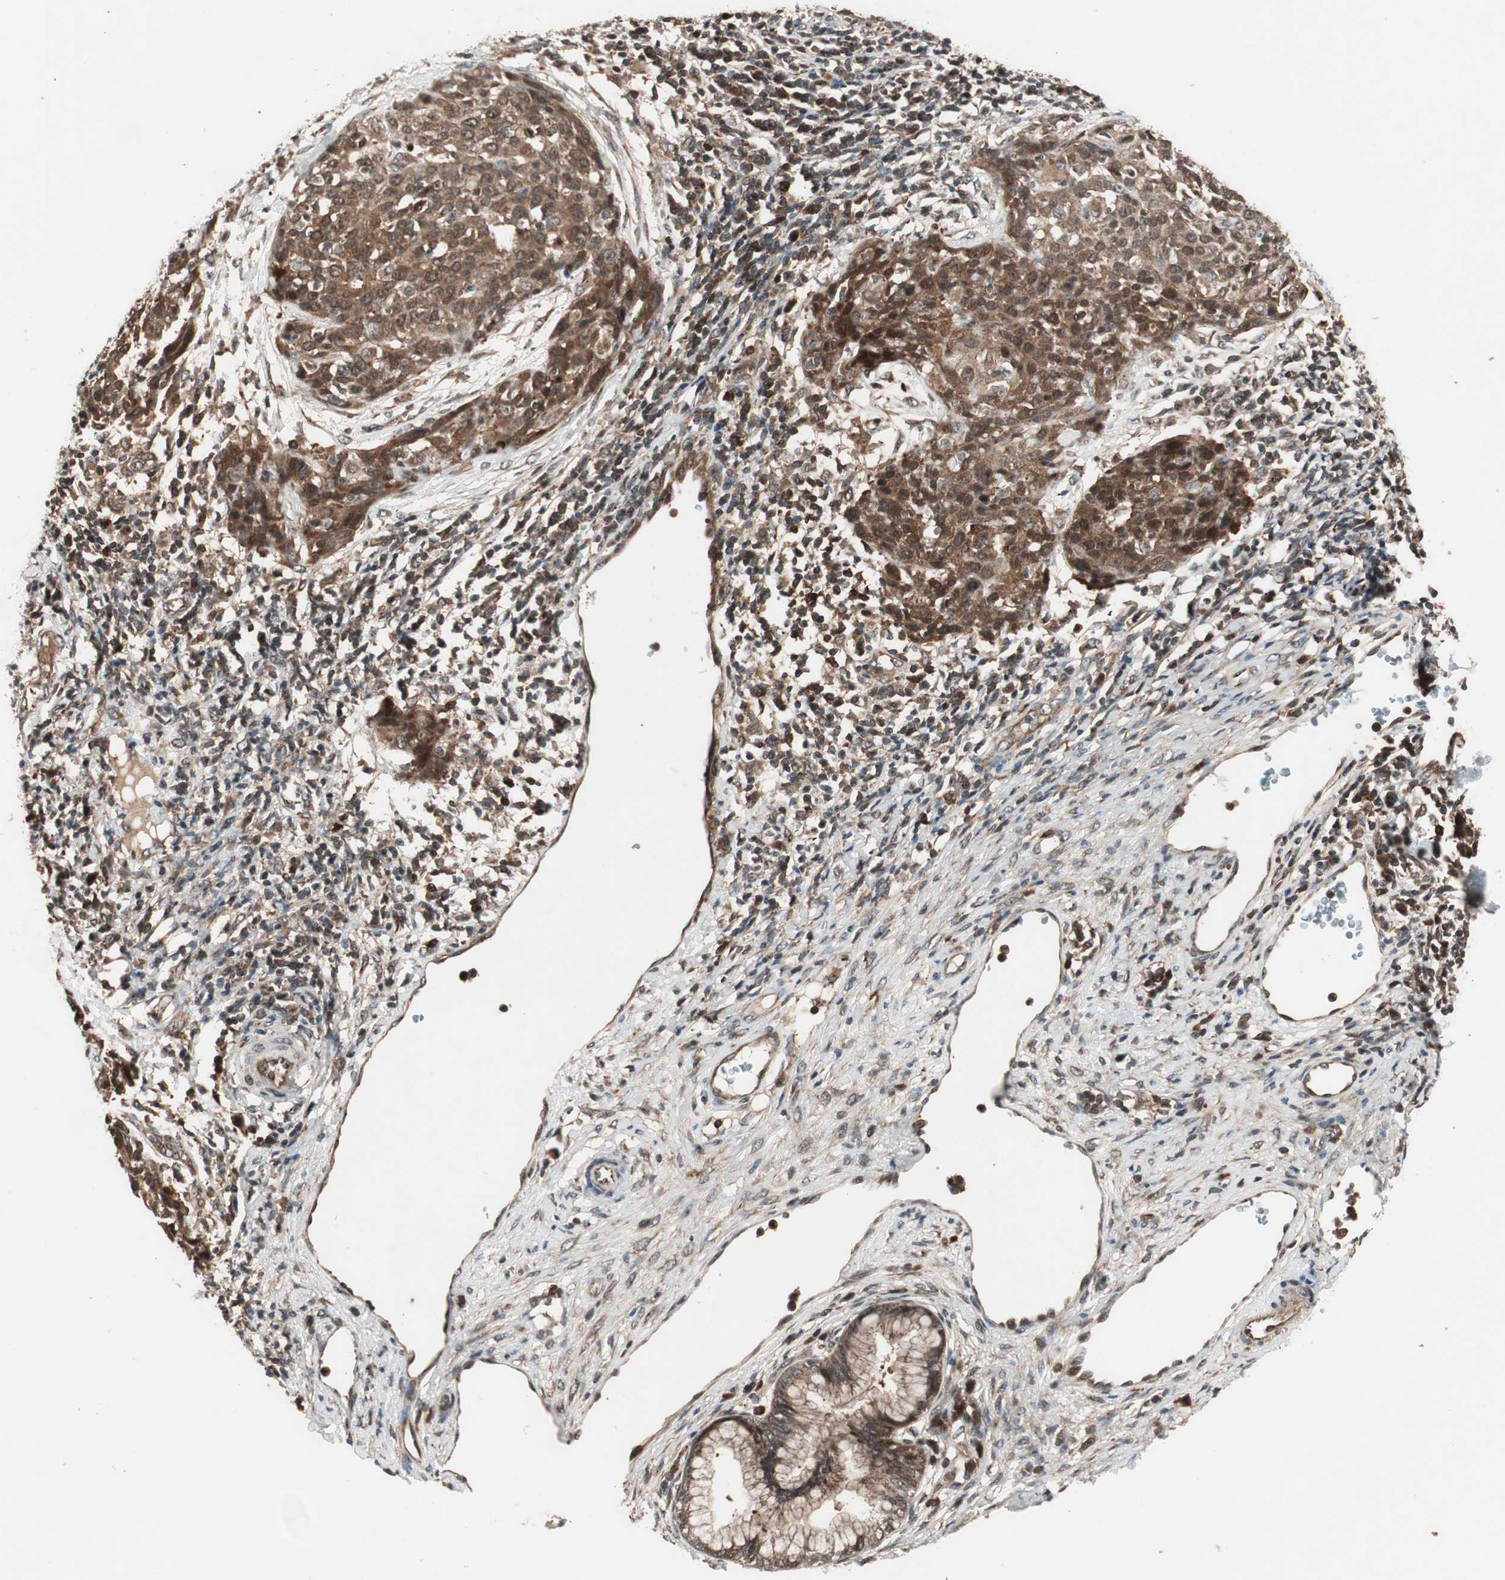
{"staining": {"intensity": "strong", "quantity": ">75%", "location": "cytoplasmic/membranous"}, "tissue": "cervical cancer", "cell_type": "Tumor cells", "image_type": "cancer", "snomed": [{"axis": "morphology", "description": "Squamous cell carcinoma, NOS"}, {"axis": "topography", "description": "Cervix"}], "caption": "Immunohistochemistry (IHC) histopathology image of cervical squamous cell carcinoma stained for a protein (brown), which shows high levels of strong cytoplasmic/membranous positivity in approximately >75% of tumor cells.", "gene": "PRKG2", "patient": {"sex": "female", "age": 38}}